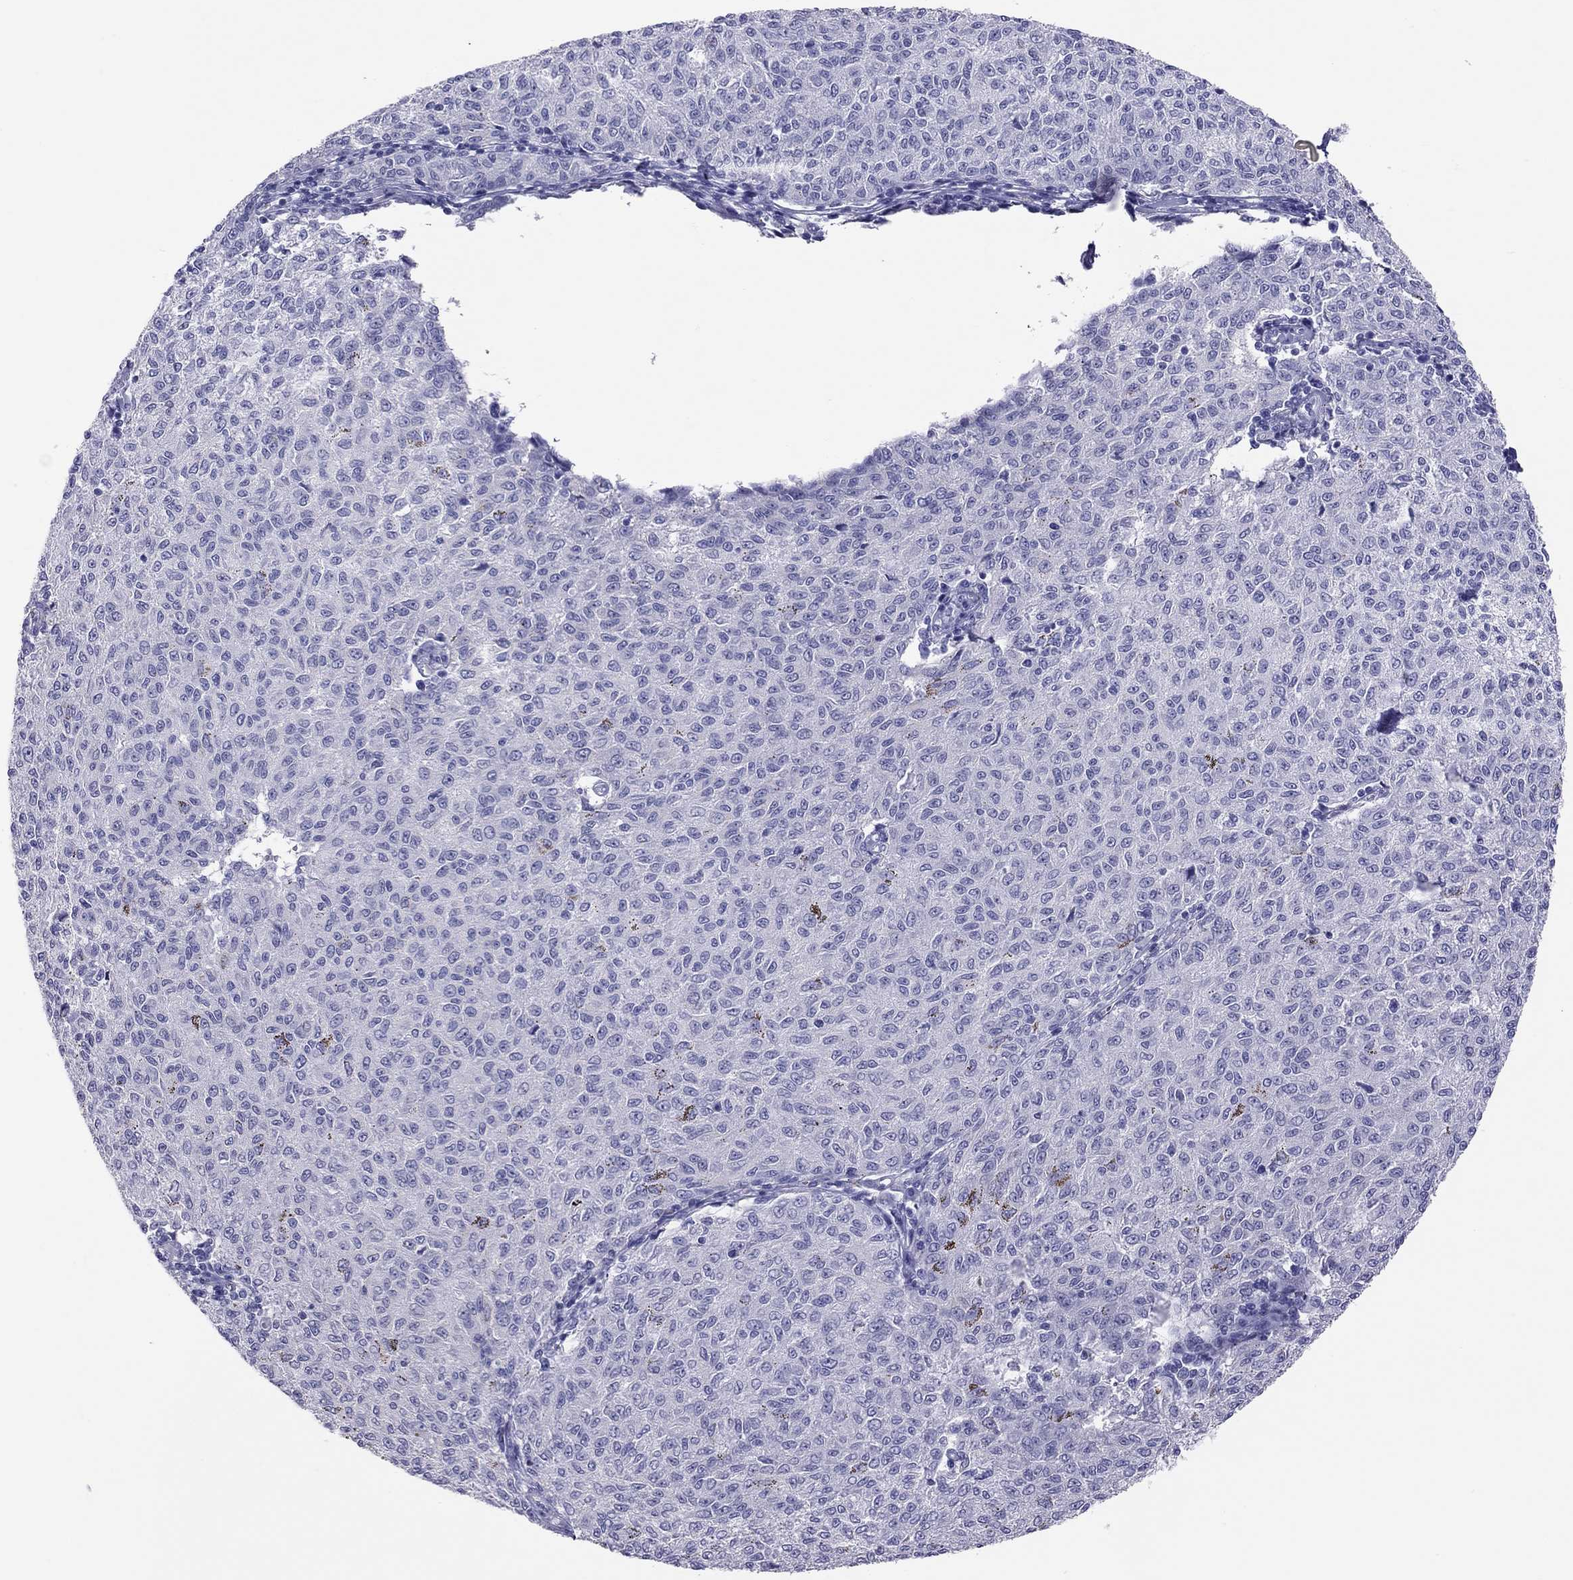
{"staining": {"intensity": "negative", "quantity": "none", "location": "none"}, "tissue": "melanoma", "cell_type": "Tumor cells", "image_type": "cancer", "snomed": [{"axis": "morphology", "description": "Malignant melanoma, NOS"}, {"axis": "topography", "description": "Skin"}], "caption": "Immunohistochemical staining of melanoma demonstrates no significant staining in tumor cells.", "gene": "PSMB11", "patient": {"sex": "female", "age": 72}}